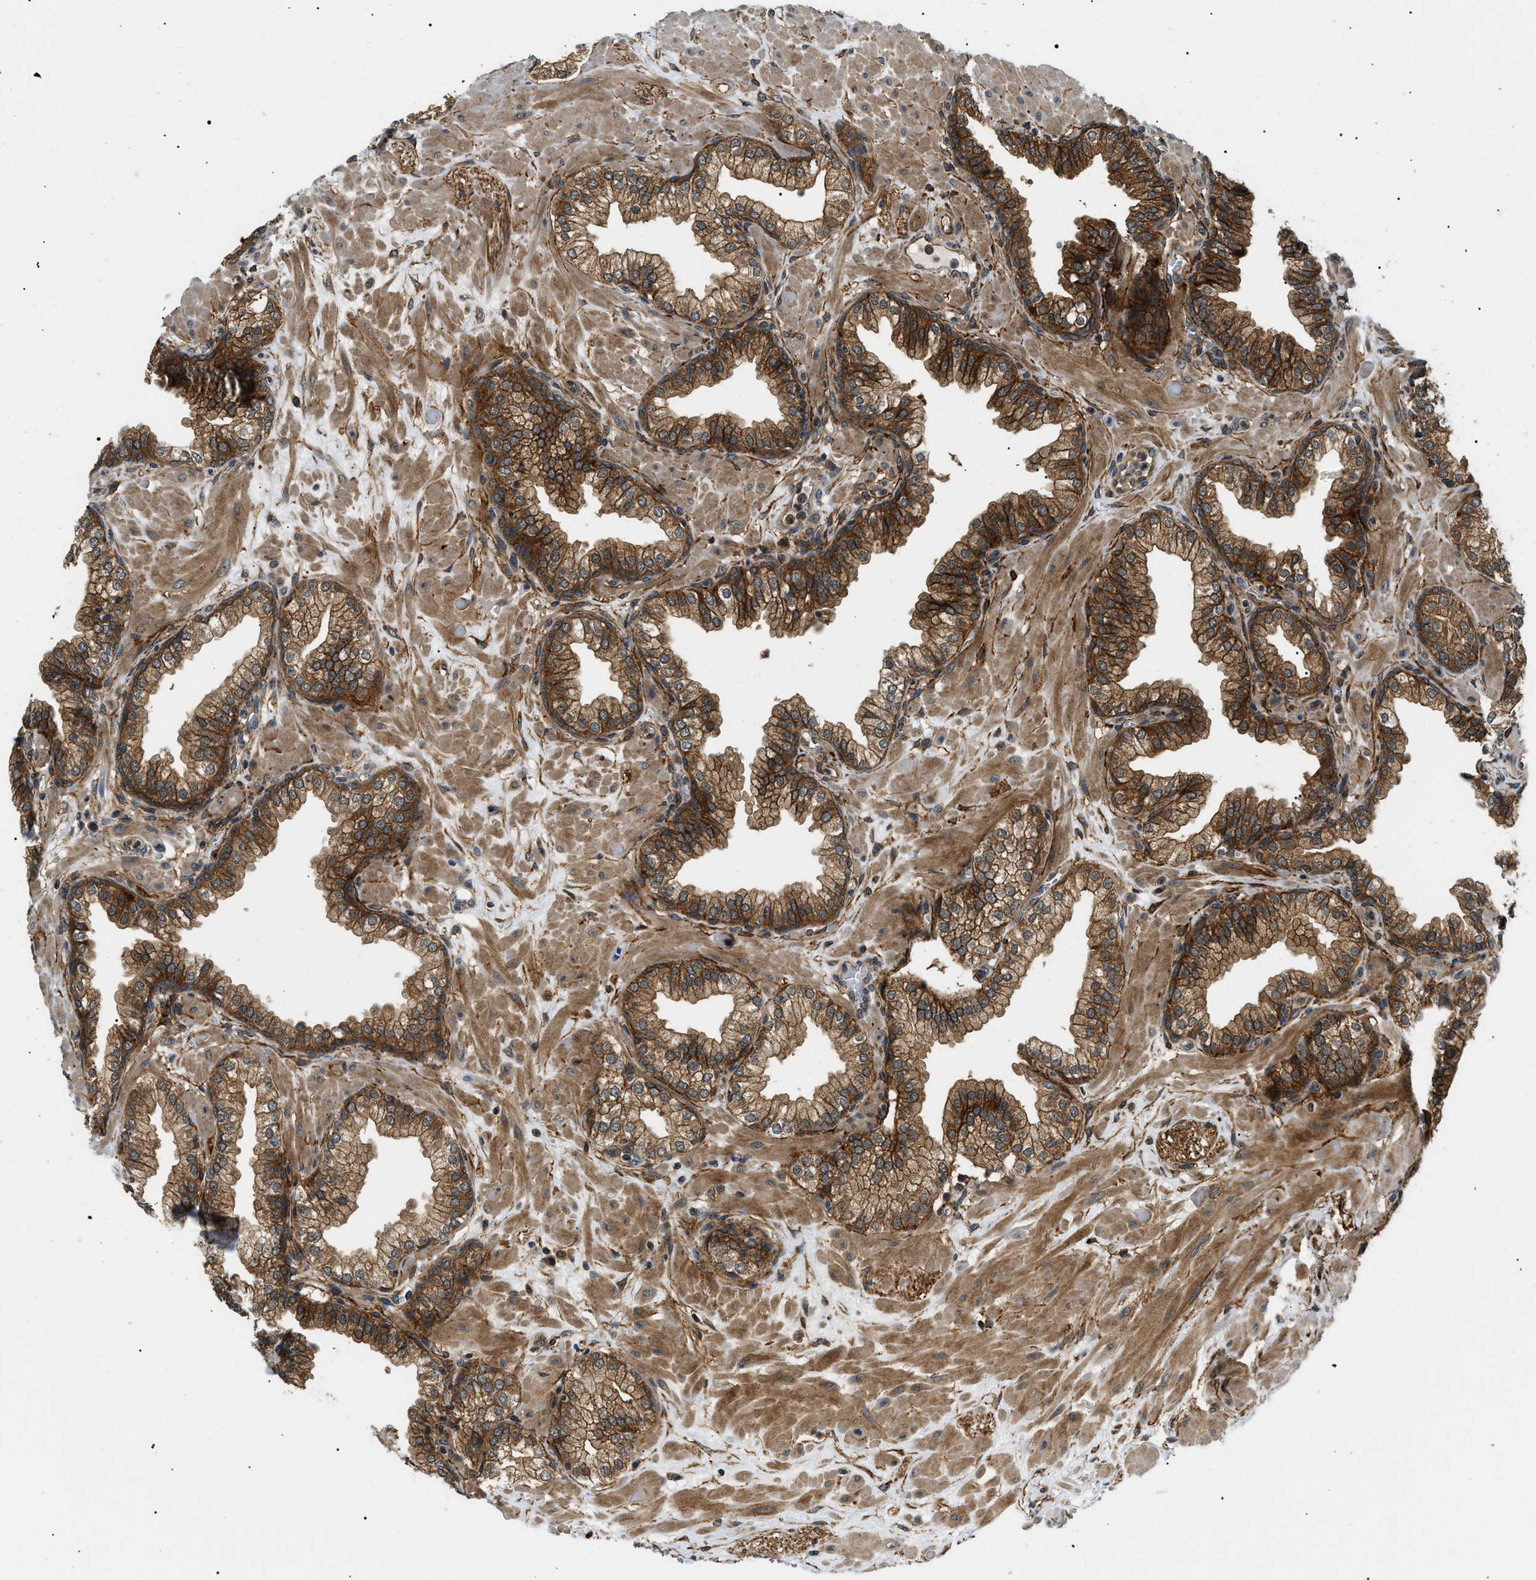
{"staining": {"intensity": "moderate", "quantity": ">75%", "location": "cytoplasmic/membranous"}, "tissue": "prostate", "cell_type": "Glandular cells", "image_type": "normal", "snomed": [{"axis": "morphology", "description": "Normal tissue, NOS"}, {"axis": "morphology", "description": "Urothelial carcinoma, Low grade"}, {"axis": "topography", "description": "Urinary bladder"}, {"axis": "topography", "description": "Prostate"}], "caption": "This histopathology image exhibits unremarkable prostate stained with IHC to label a protein in brown. The cytoplasmic/membranous of glandular cells show moderate positivity for the protein. Nuclei are counter-stained blue.", "gene": "ATP6AP1", "patient": {"sex": "male", "age": 60}}